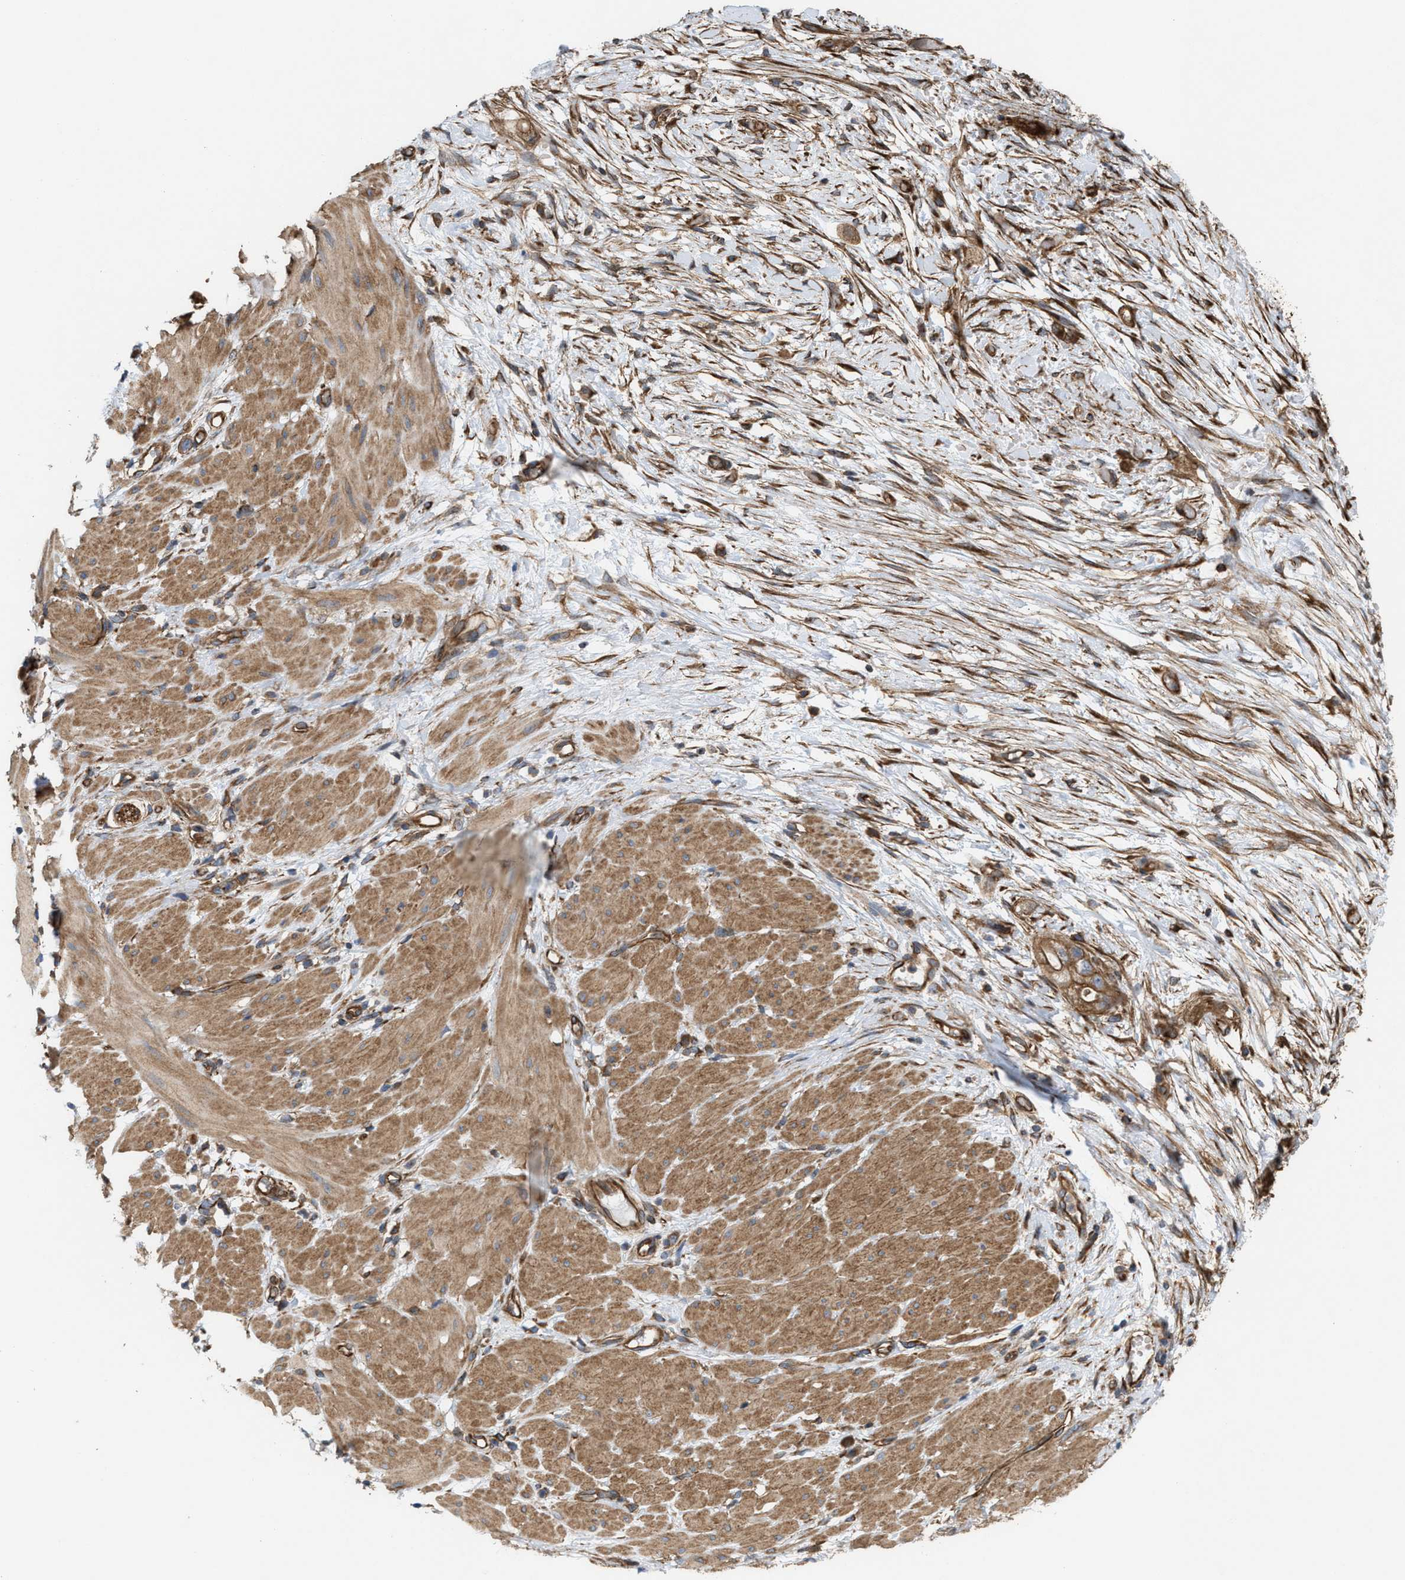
{"staining": {"intensity": "moderate", "quantity": ">75%", "location": "cytoplasmic/membranous"}, "tissue": "stomach cancer", "cell_type": "Tumor cells", "image_type": "cancer", "snomed": [{"axis": "morphology", "description": "Adenocarcinoma, NOS"}, {"axis": "topography", "description": "Stomach"}, {"axis": "topography", "description": "Stomach, lower"}], "caption": "The immunohistochemical stain shows moderate cytoplasmic/membranous staining in tumor cells of stomach adenocarcinoma tissue. (DAB = brown stain, brightfield microscopy at high magnification).", "gene": "EPS15L1", "patient": {"sex": "female", "age": 48}}